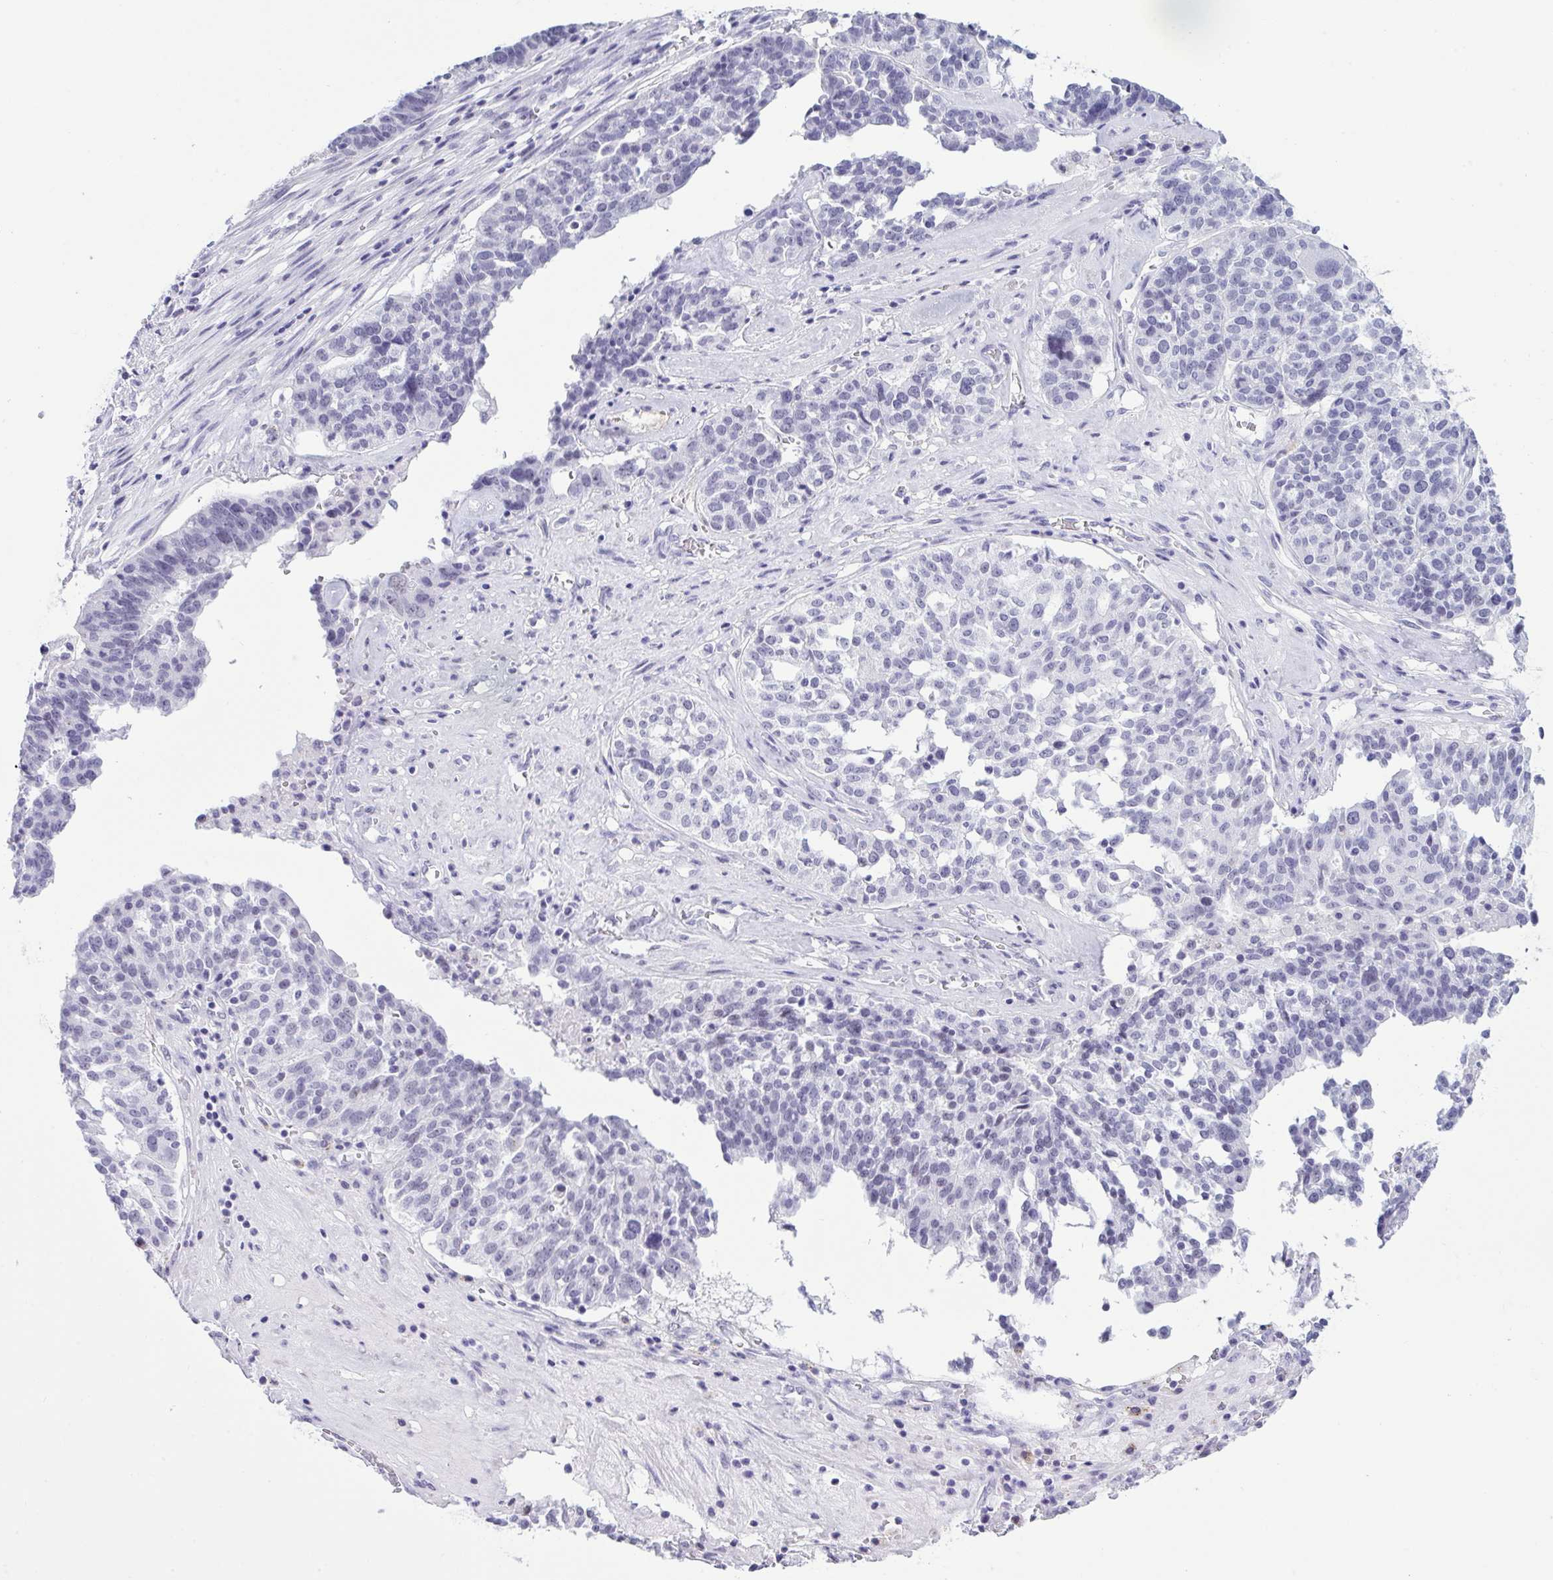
{"staining": {"intensity": "negative", "quantity": "none", "location": "none"}, "tissue": "ovarian cancer", "cell_type": "Tumor cells", "image_type": "cancer", "snomed": [{"axis": "morphology", "description": "Cystadenocarcinoma, serous, NOS"}, {"axis": "topography", "description": "Ovary"}], "caption": "An image of human ovarian serous cystadenocarcinoma is negative for staining in tumor cells.", "gene": "ELN", "patient": {"sex": "female", "age": 59}}